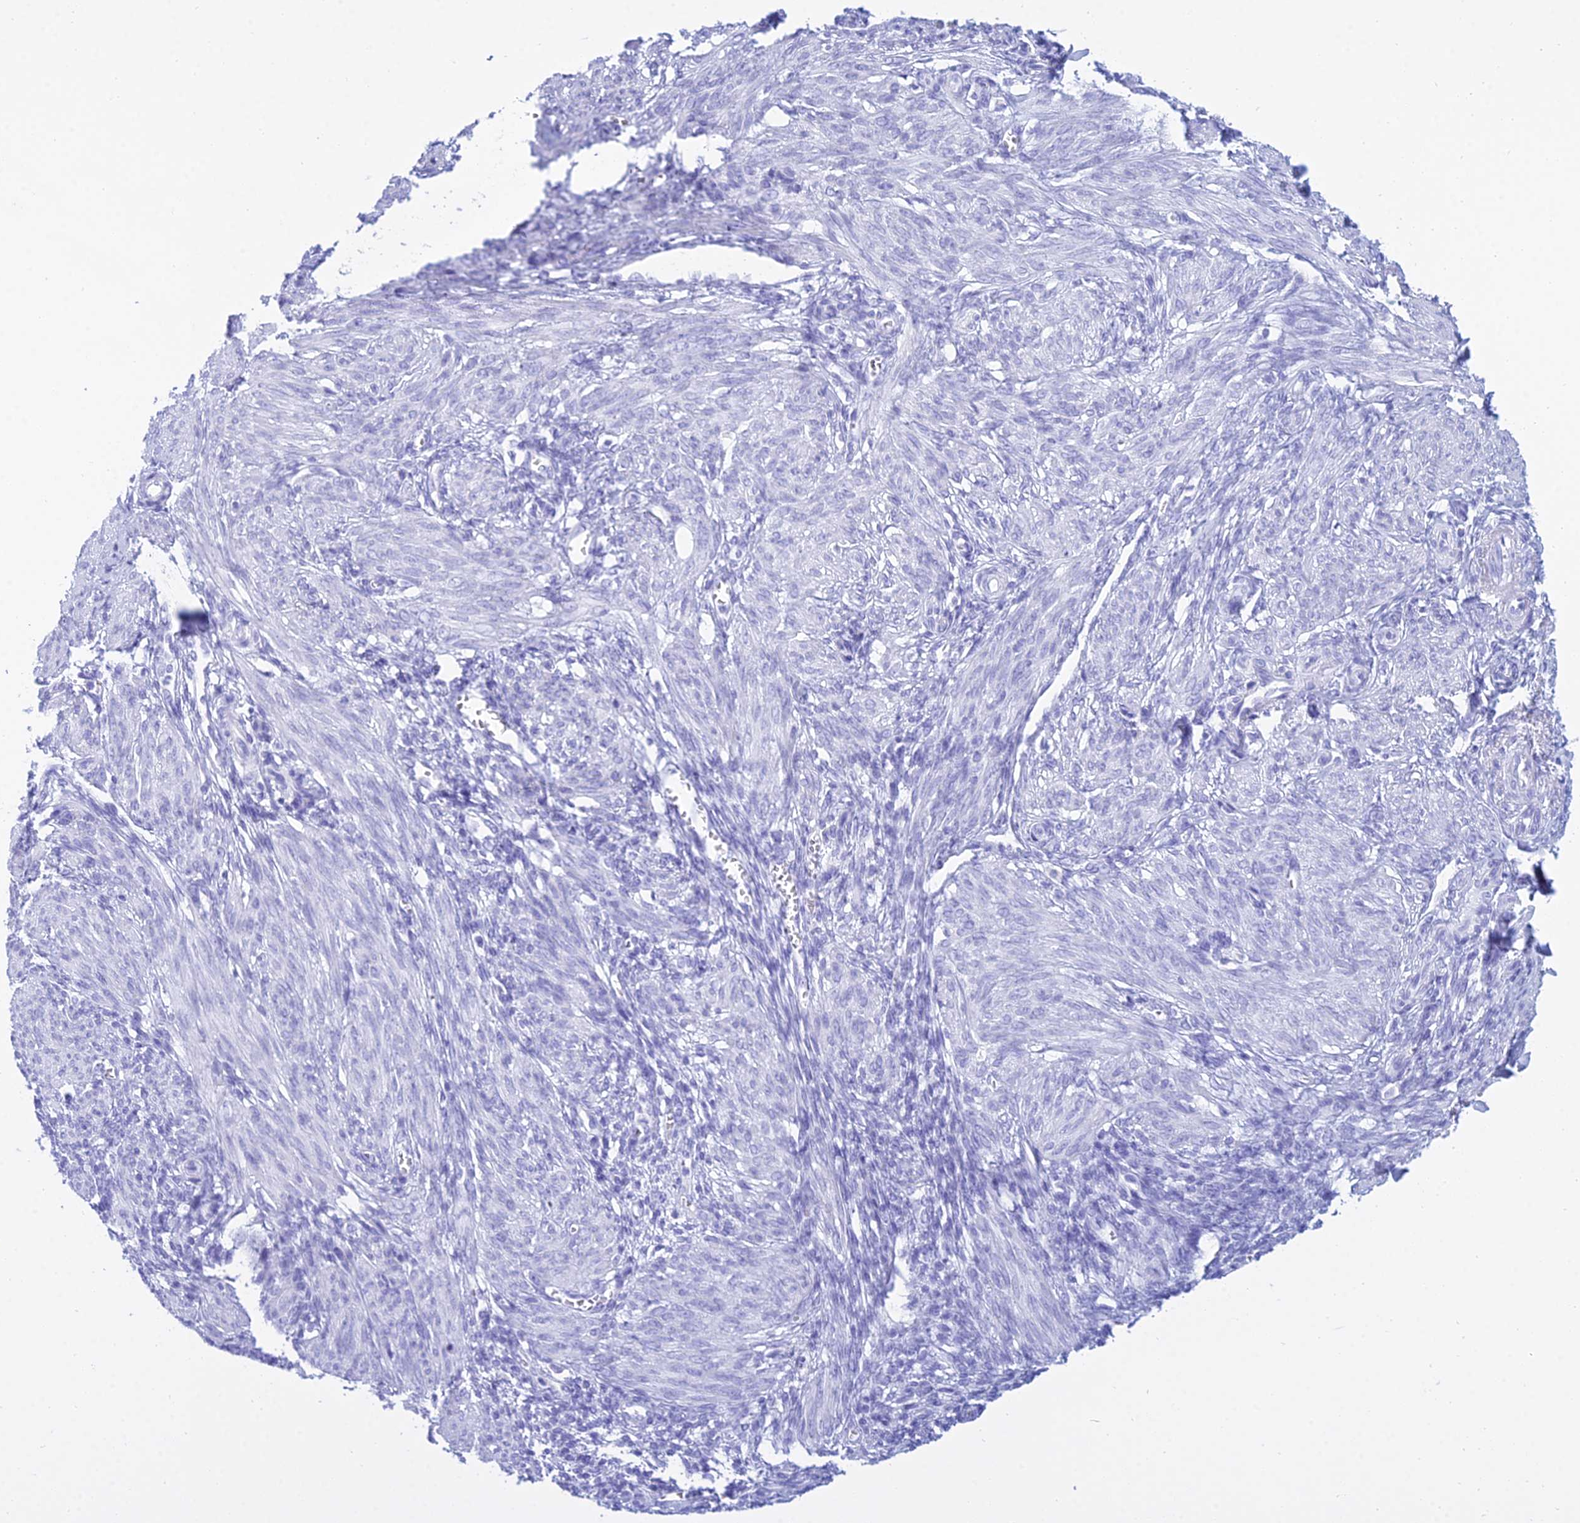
{"staining": {"intensity": "negative", "quantity": "none", "location": "none"}, "tissue": "smooth muscle", "cell_type": "Smooth muscle cells", "image_type": "normal", "snomed": [{"axis": "morphology", "description": "Normal tissue, NOS"}, {"axis": "topography", "description": "Smooth muscle"}], "caption": "Immunohistochemical staining of benign smooth muscle reveals no significant positivity in smooth muscle cells.", "gene": "PATE4", "patient": {"sex": "female", "age": 39}}